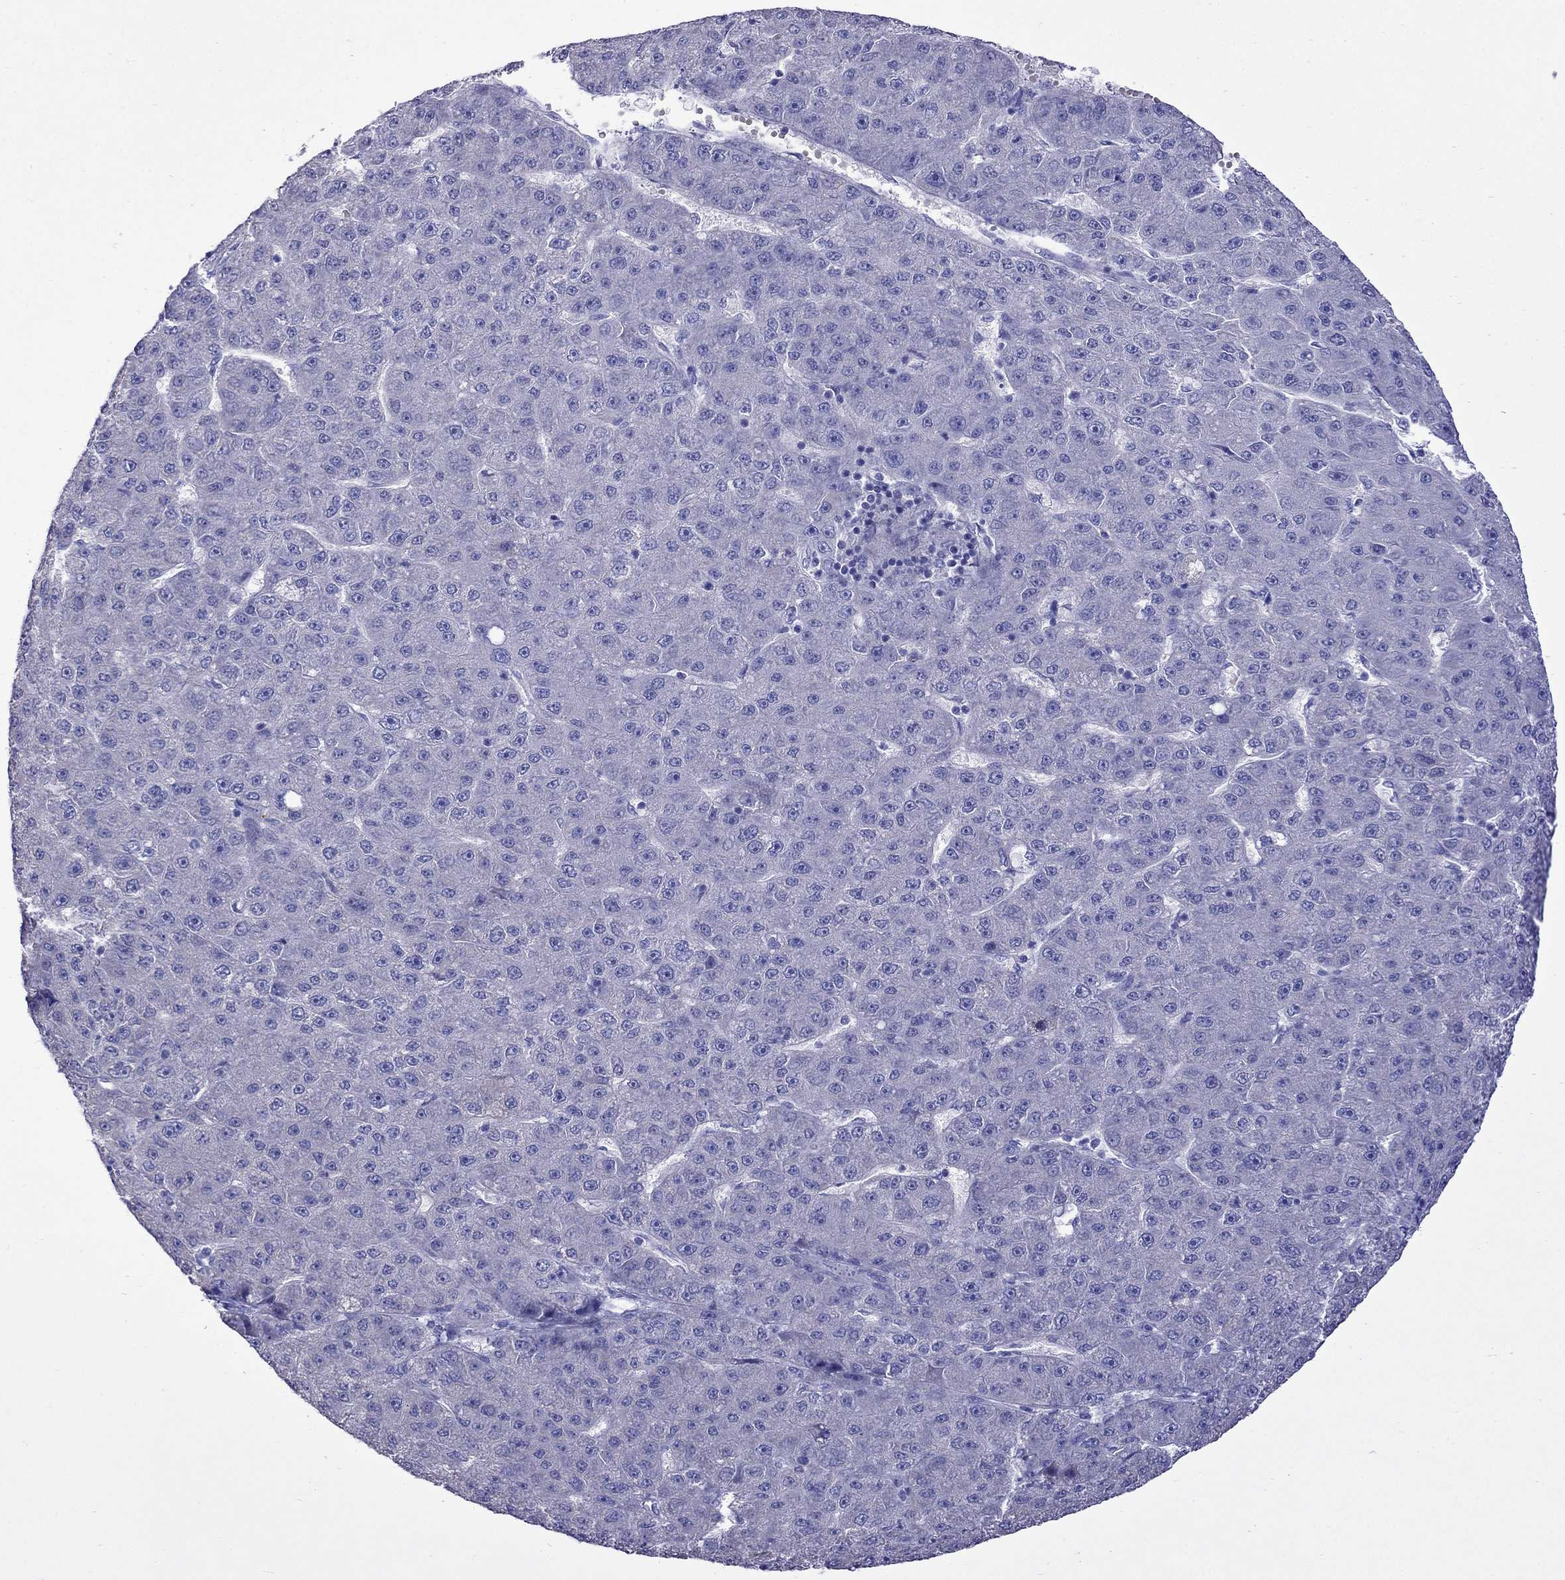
{"staining": {"intensity": "negative", "quantity": "none", "location": "none"}, "tissue": "liver cancer", "cell_type": "Tumor cells", "image_type": "cancer", "snomed": [{"axis": "morphology", "description": "Carcinoma, Hepatocellular, NOS"}, {"axis": "topography", "description": "Liver"}], "caption": "A histopathology image of human liver cancer is negative for staining in tumor cells. (IHC, brightfield microscopy, high magnification).", "gene": "TDRD1", "patient": {"sex": "male", "age": 67}}